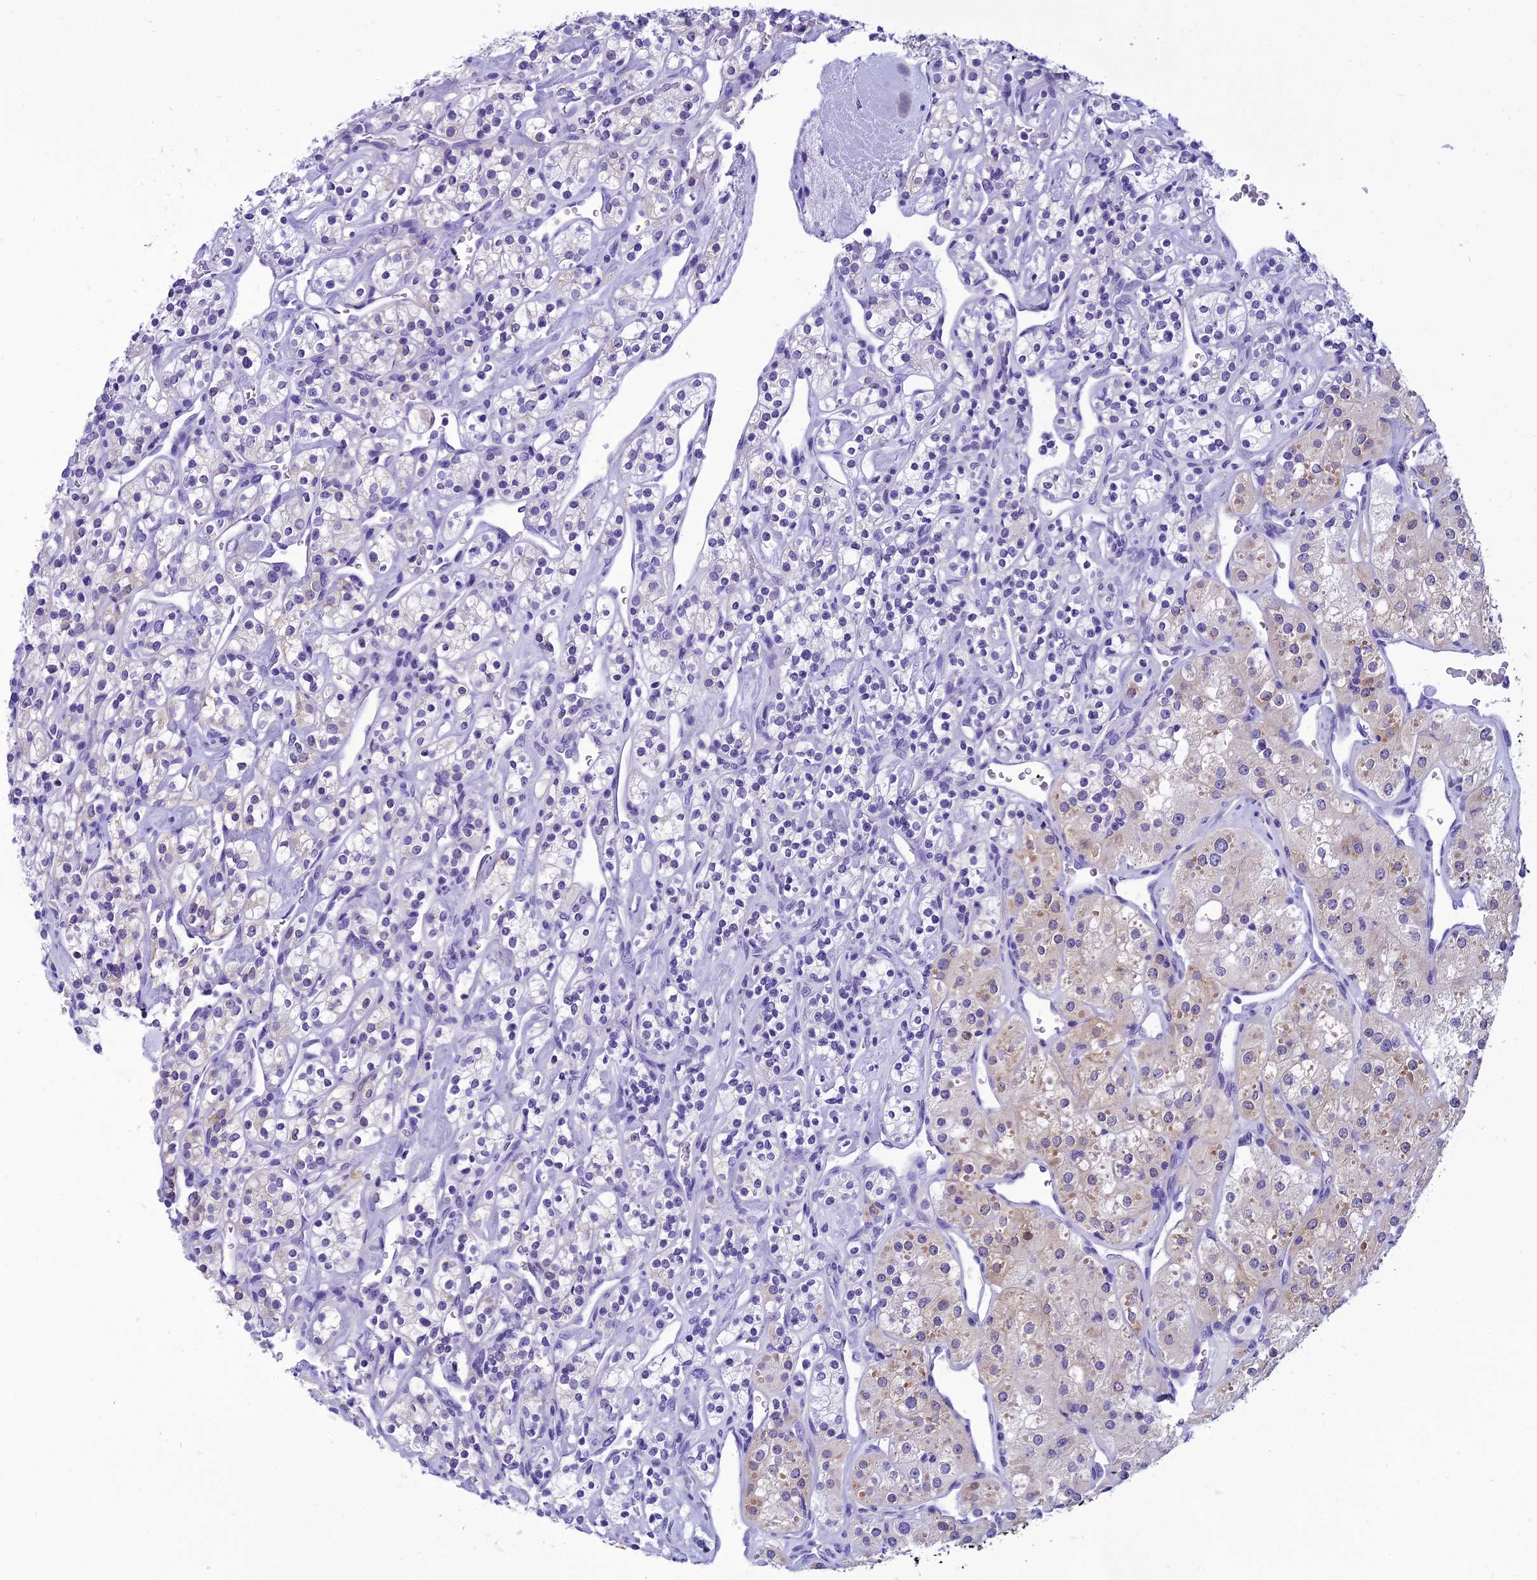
{"staining": {"intensity": "weak", "quantity": "<25%", "location": "cytoplasmic/membranous"}, "tissue": "renal cancer", "cell_type": "Tumor cells", "image_type": "cancer", "snomed": [{"axis": "morphology", "description": "Adenocarcinoma, NOS"}, {"axis": "topography", "description": "Kidney"}], "caption": "This image is of renal cancer (adenocarcinoma) stained with immunohistochemistry to label a protein in brown with the nuclei are counter-stained blue. There is no positivity in tumor cells.", "gene": "KCTD14", "patient": {"sex": "male", "age": 77}}